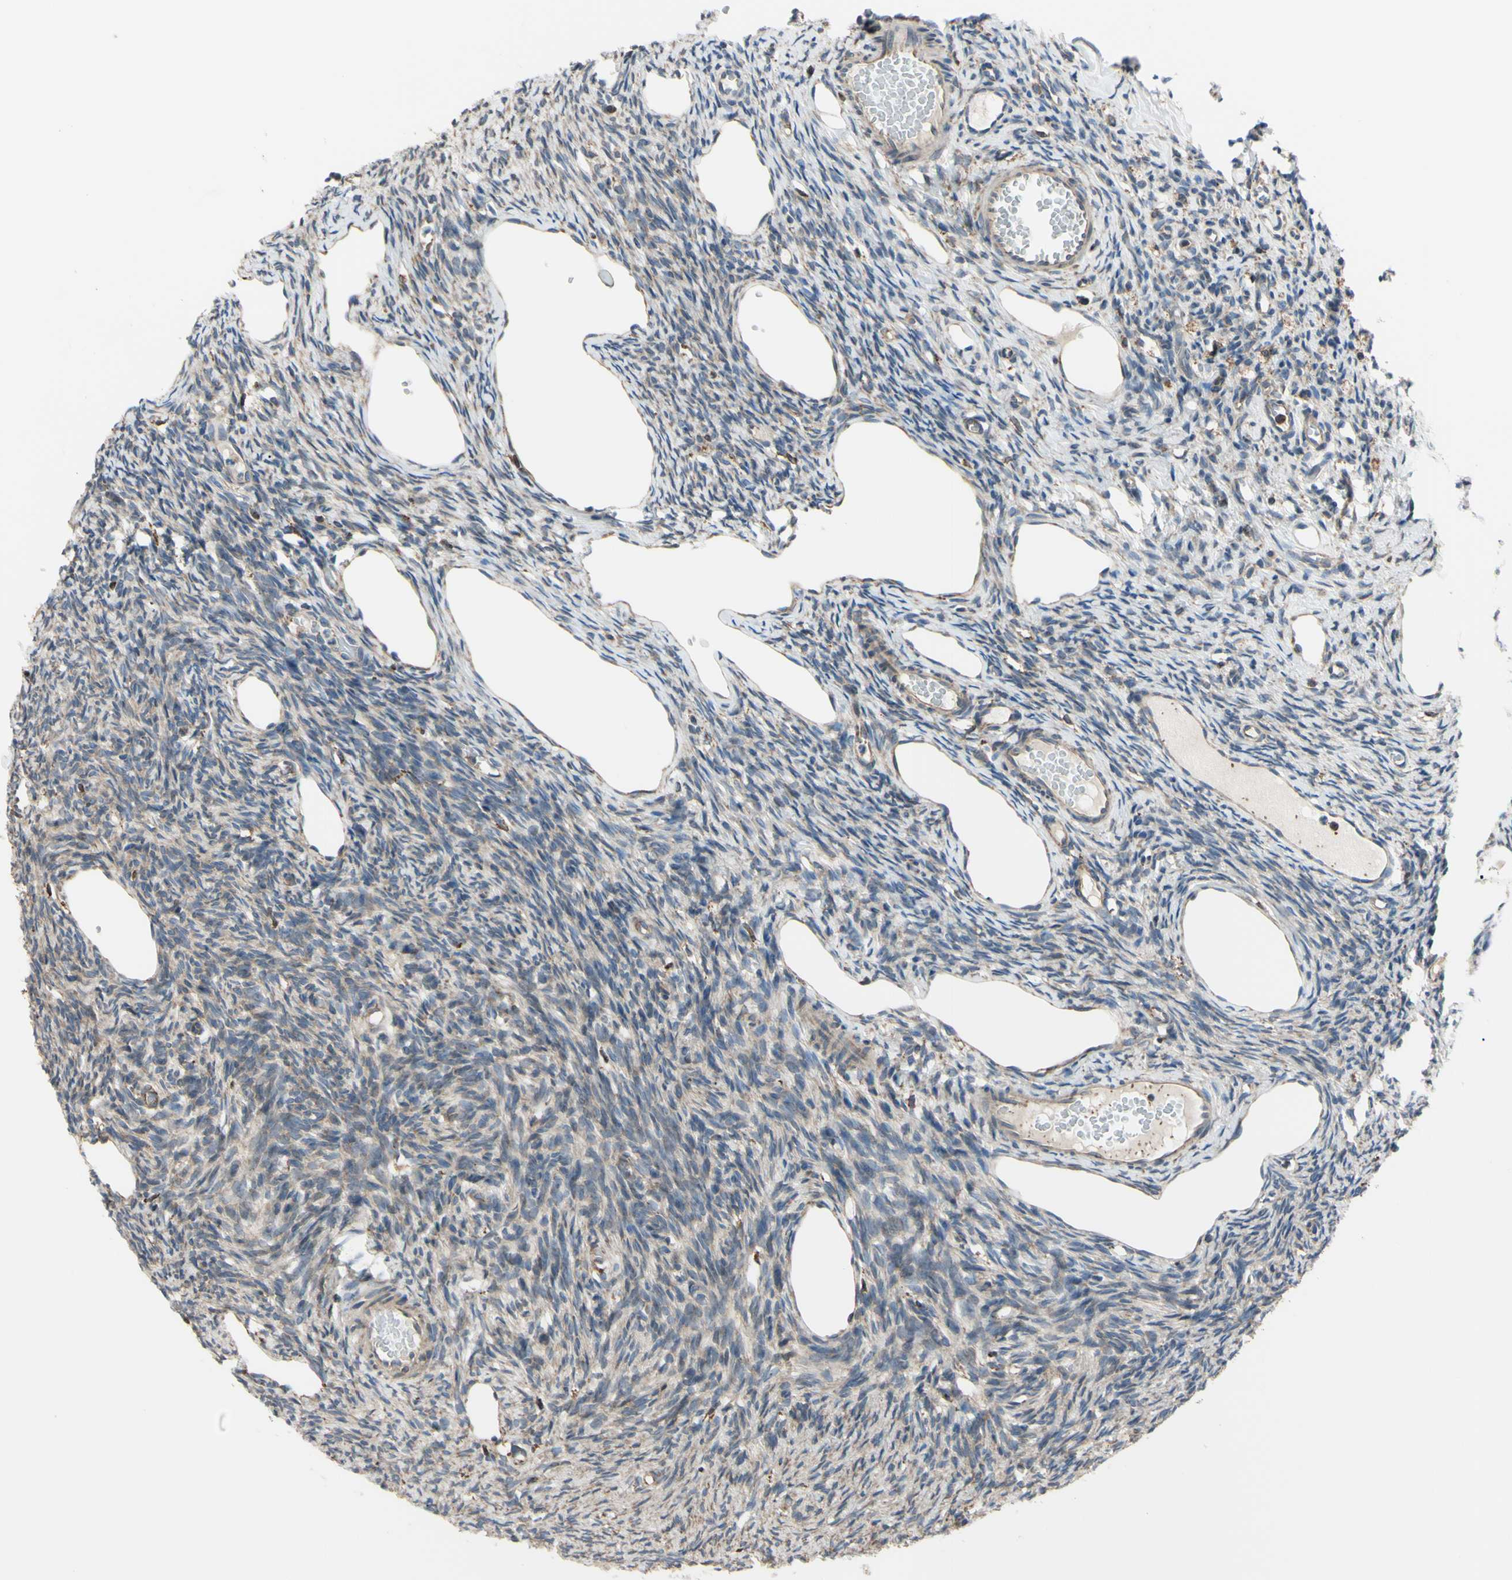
{"staining": {"intensity": "weak", "quantity": "25%-75%", "location": "cytoplasmic/membranous"}, "tissue": "ovary", "cell_type": "Follicle cells", "image_type": "normal", "snomed": [{"axis": "morphology", "description": "Normal tissue, NOS"}, {"axis": "topography", "description": "Ovary"}], "caption": "Ovary stained with immunohistochemistry reveals weak cytoplasmic/membranous positivity in about 25%-75% of follicle cells.", "gene": "BMF", "patient": {"sex": "female", "age": 33}}